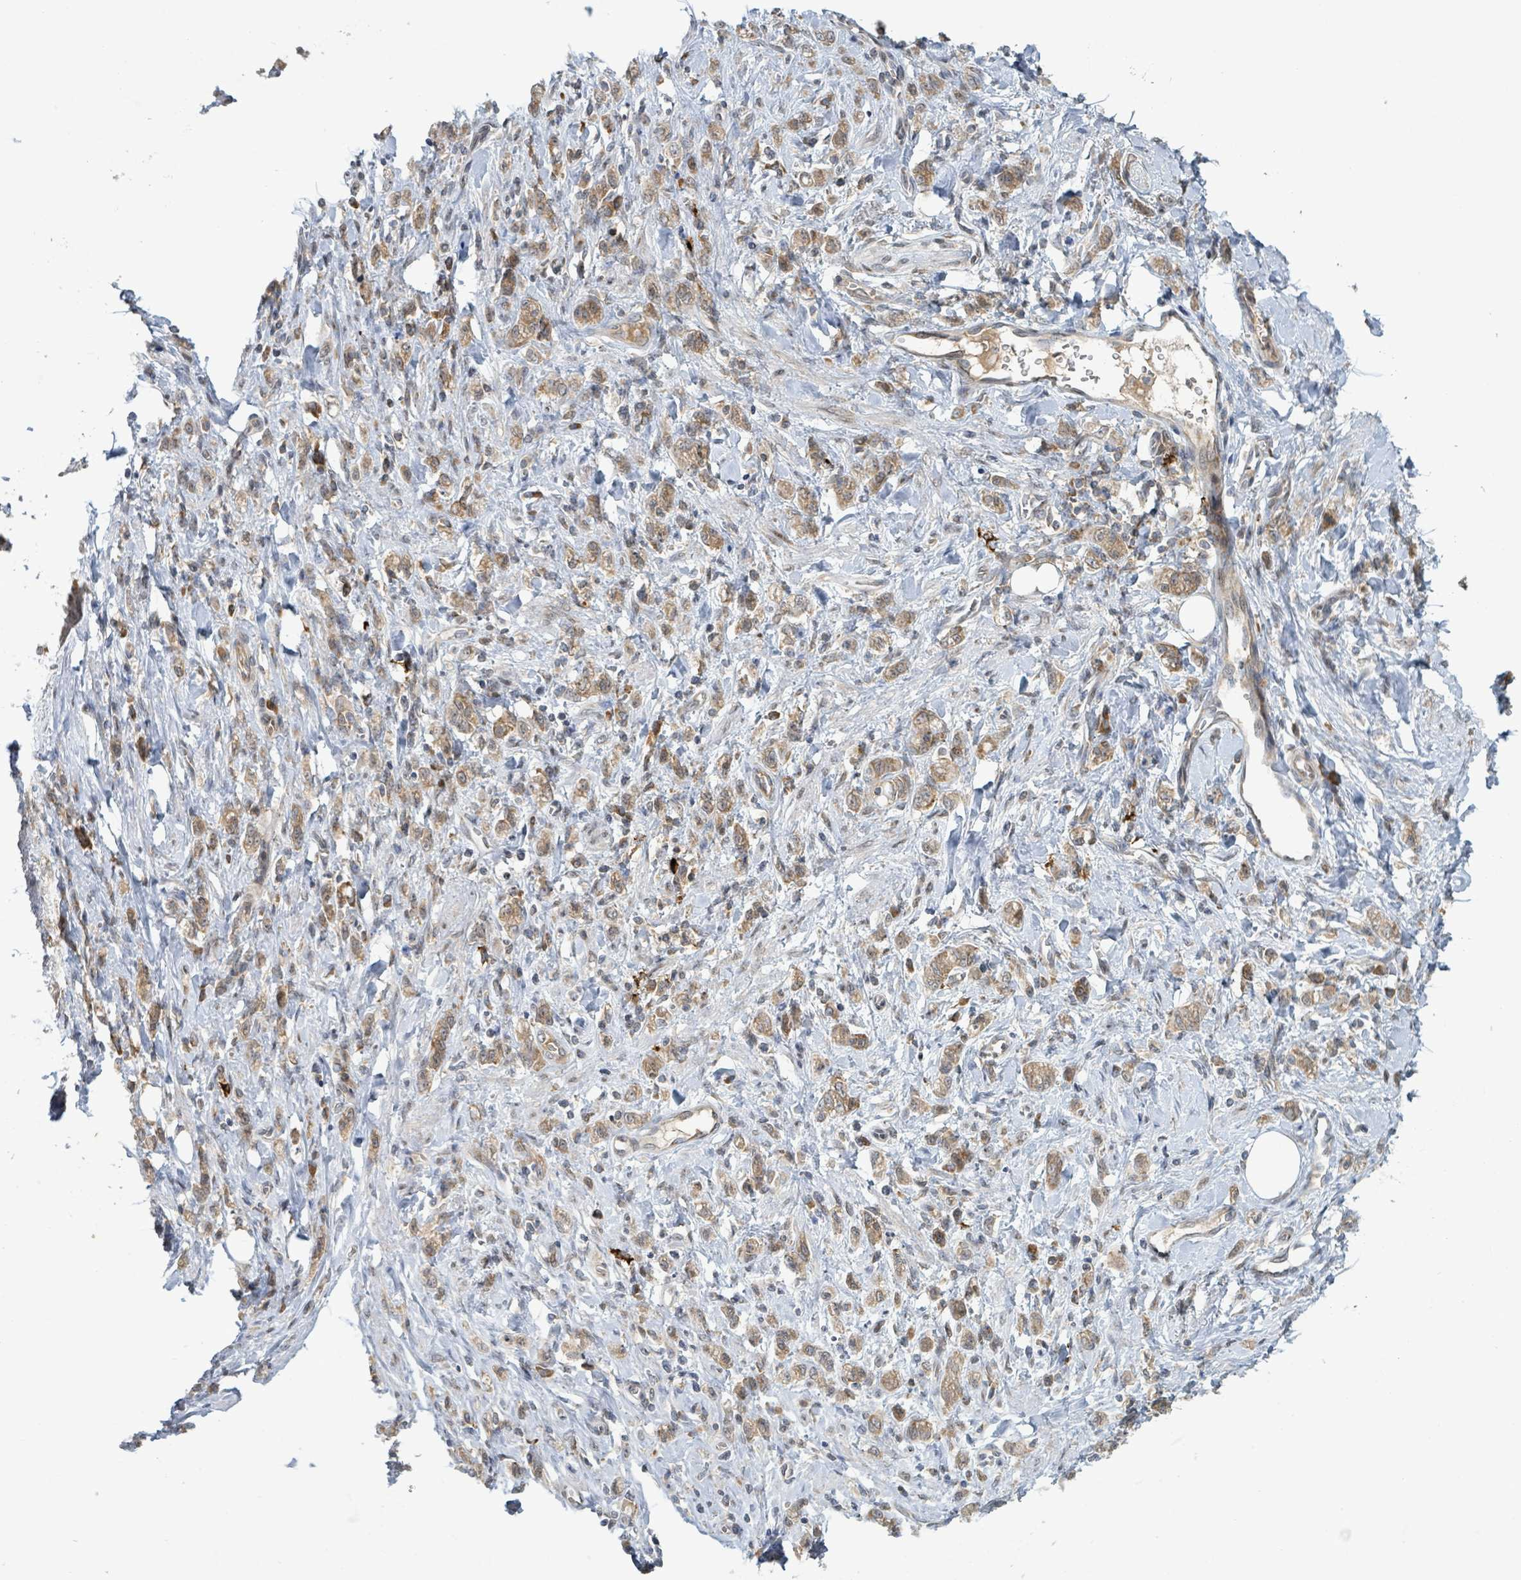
{"staining": {"intensity": "moderate", "quantity": ">75%", "location": "cytoplasmic/membranous"}, "tissue": "stomach cancer", "cell_type": "Tumor cells", "image_type": "cancer", "snomed": [{"axis": "morphology", "description": "Adenocarcinoma, NOS"}, {"axis": "topography", "description": "Stomach"}], "caption": "A high-resolution image shows immunohistochemistry staining of stomach cancer (adenocarcinoma), which displays moderate cytoplasmic/membranous staining in approximately >75% of tumor cells. Nuclei are stained in blue.", "gene": "OR51E1", "patient": {"sex": "male", "age": 77}}